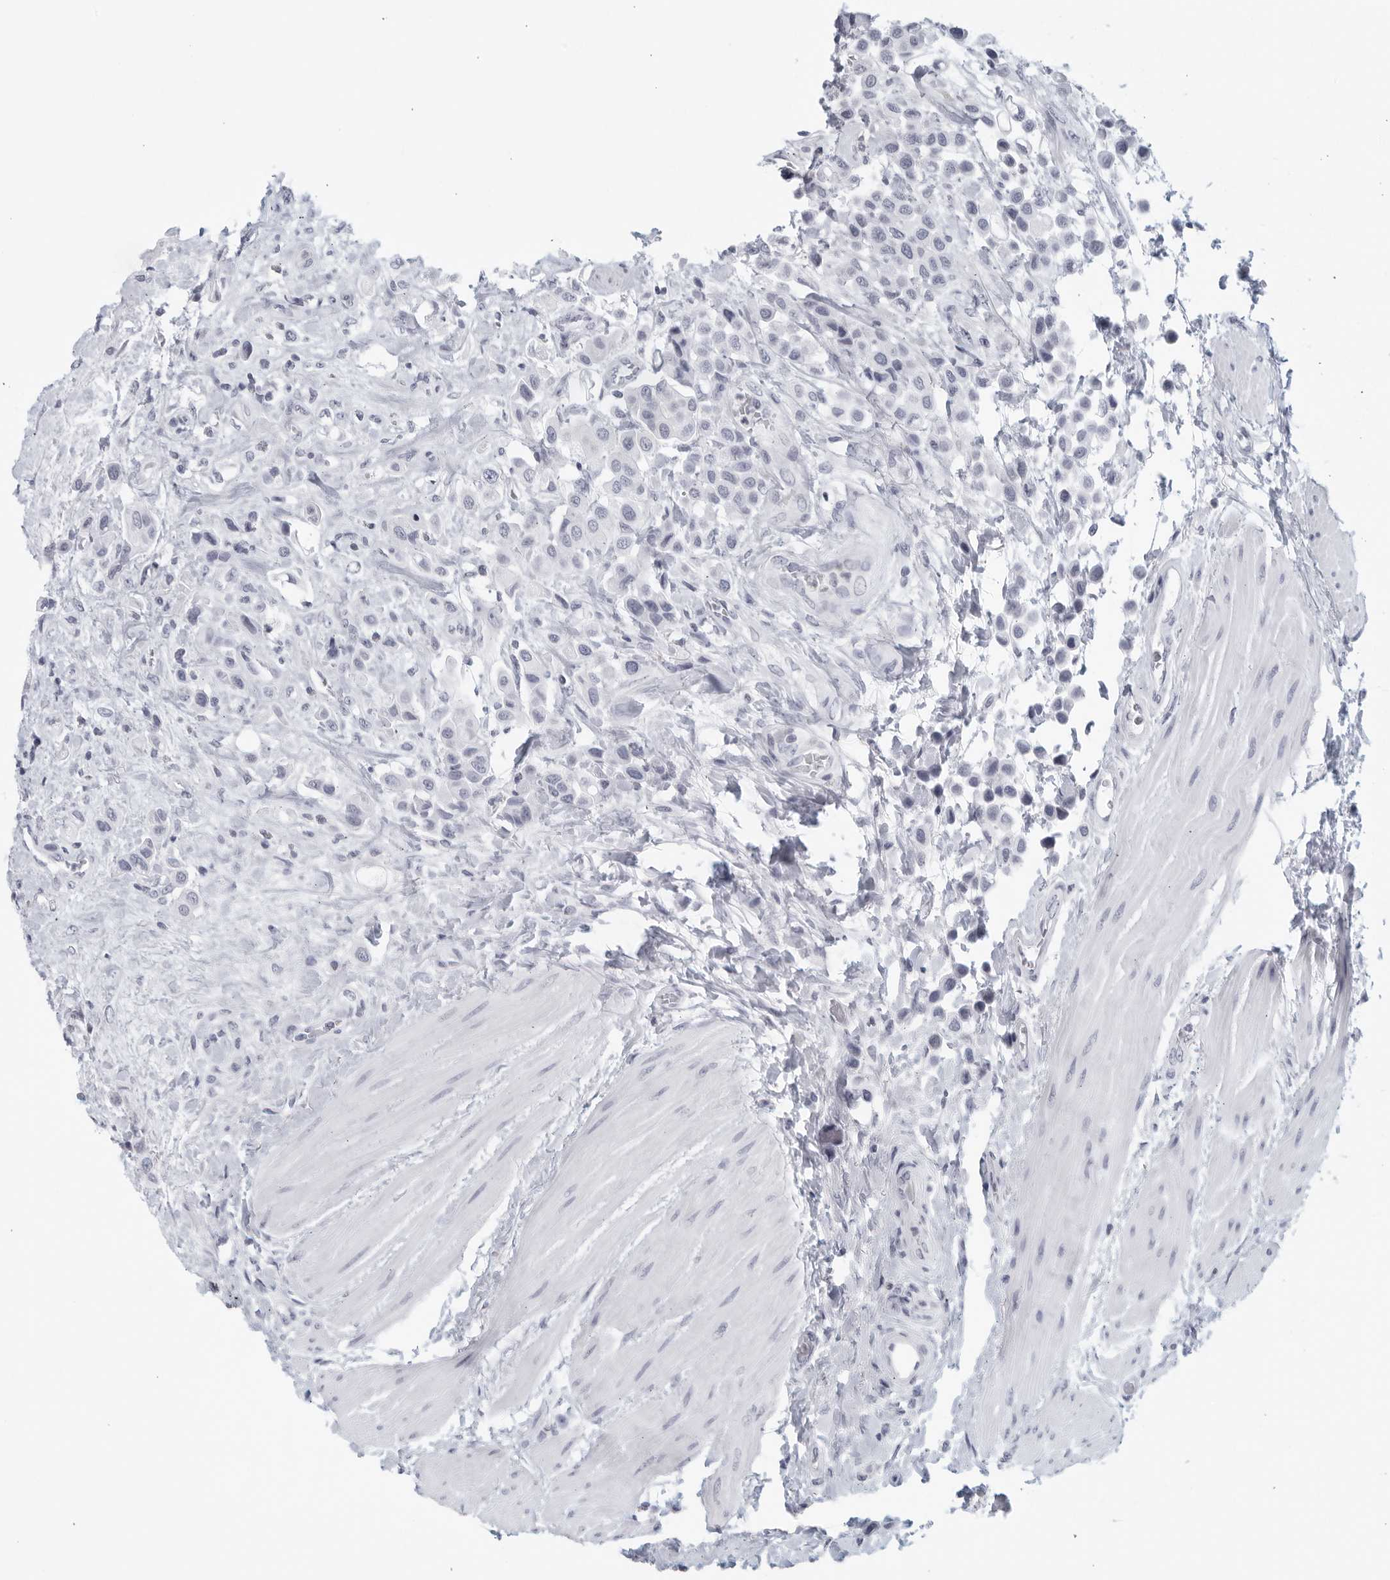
{"staining": {"intensity": "negative", "quantity": "none", "location": "none"}, "tissue": "urothelial cancer", "cell_type": "Tumor cells", "image_type": "cancer", "snomed": [{"axis": "morphology", "description": "Urothelial carcinoma, High grade"}, {"axis": "topography", "description": "Urinary bladder"}], "caption": "A micrograph of urothelial carcinoma (high-grade) stained for a protein reveals no brown staining in tumor cells.", "gene": "KLK7", "patient": {"sex": "male", "age": 50}}